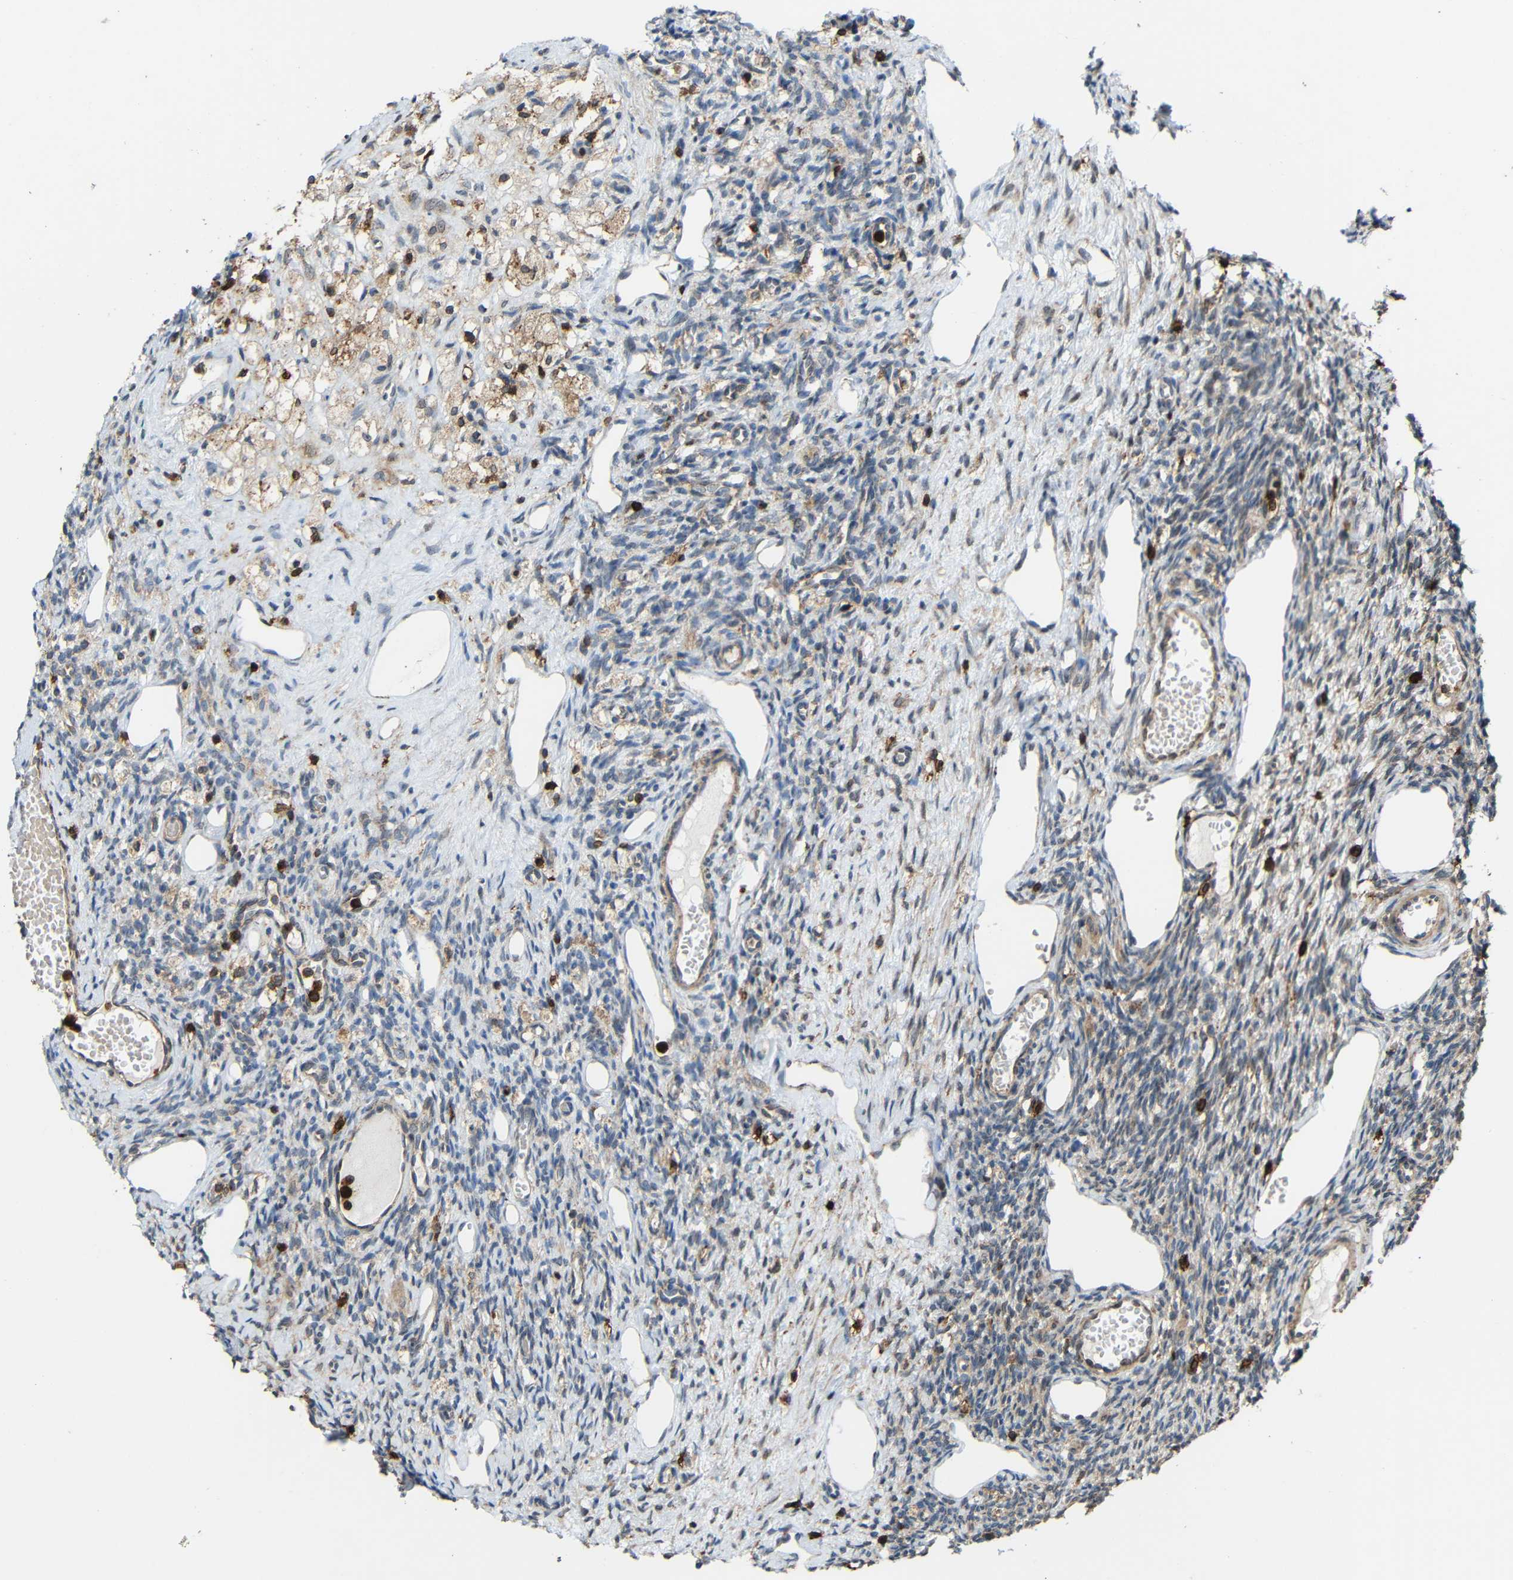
{"staining": {"intensity": "weak", "quantity": "25%-75%", "location": "cytoplasmic/membranous"}, "tissue": "ovary", "cell_type": "Ovarian stroma cells", "image_type": "normal", "snomed": [{"axis": "morphology", "description": "Normal tissue, NOS"}, {"axis": "topography", "description": "Ovary"}], "caption": "Immunohistochemical staining of benign ovary exhibits low levels of weak cytoplasmic/membranous positivity in approximately 25%-75% of ovarian stroma cells. (DAB IHC, brown staining for protein, blue staining for nuclei).", "gene": "C1GALT1", "patient": {"sex": "female", "age": 33}}